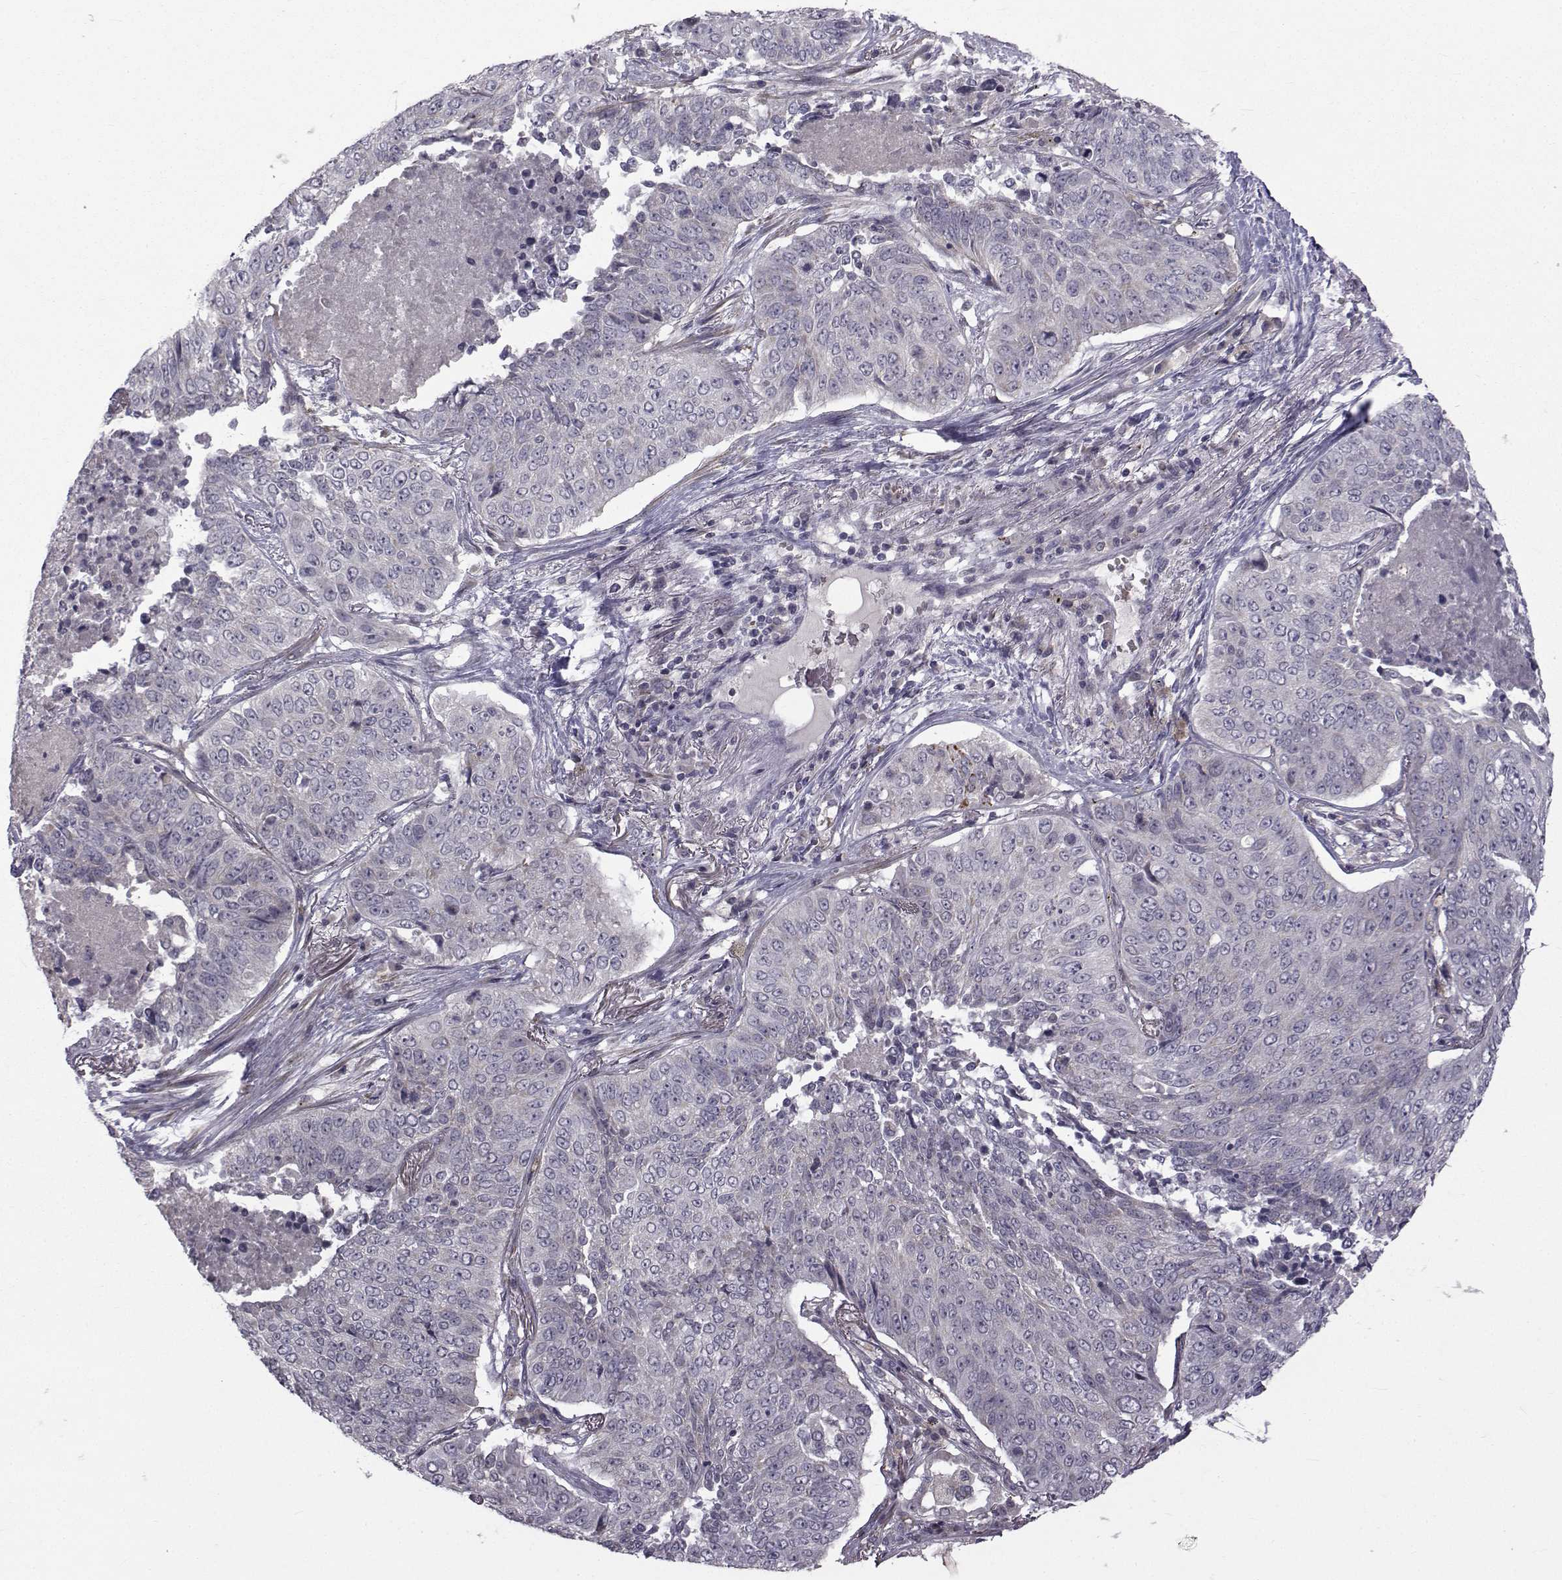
{"staining": {"intensity": "negative", "quantity": "none", "location": "none"}, "tissue": "lung cancer", "cell_type": "Tumor cells", "image_type": "cancer", "snomed": [{"axis": "morphology", "description": "Normal tissue, NOS"}, {"axis": "morphology", "description": "Squamous cell carcinoma, NOS"}, {"axis": "topography", "description": "Bronchus"}, {"axis": "topography", "description": "Lung"}], "caption": "An image of lung cancer (squamous cell carcinoma) stained for a protein displays no brown staining in tumor cells.", "gene": "FDXR", "patient": {"sex": "male", "age": 64}}